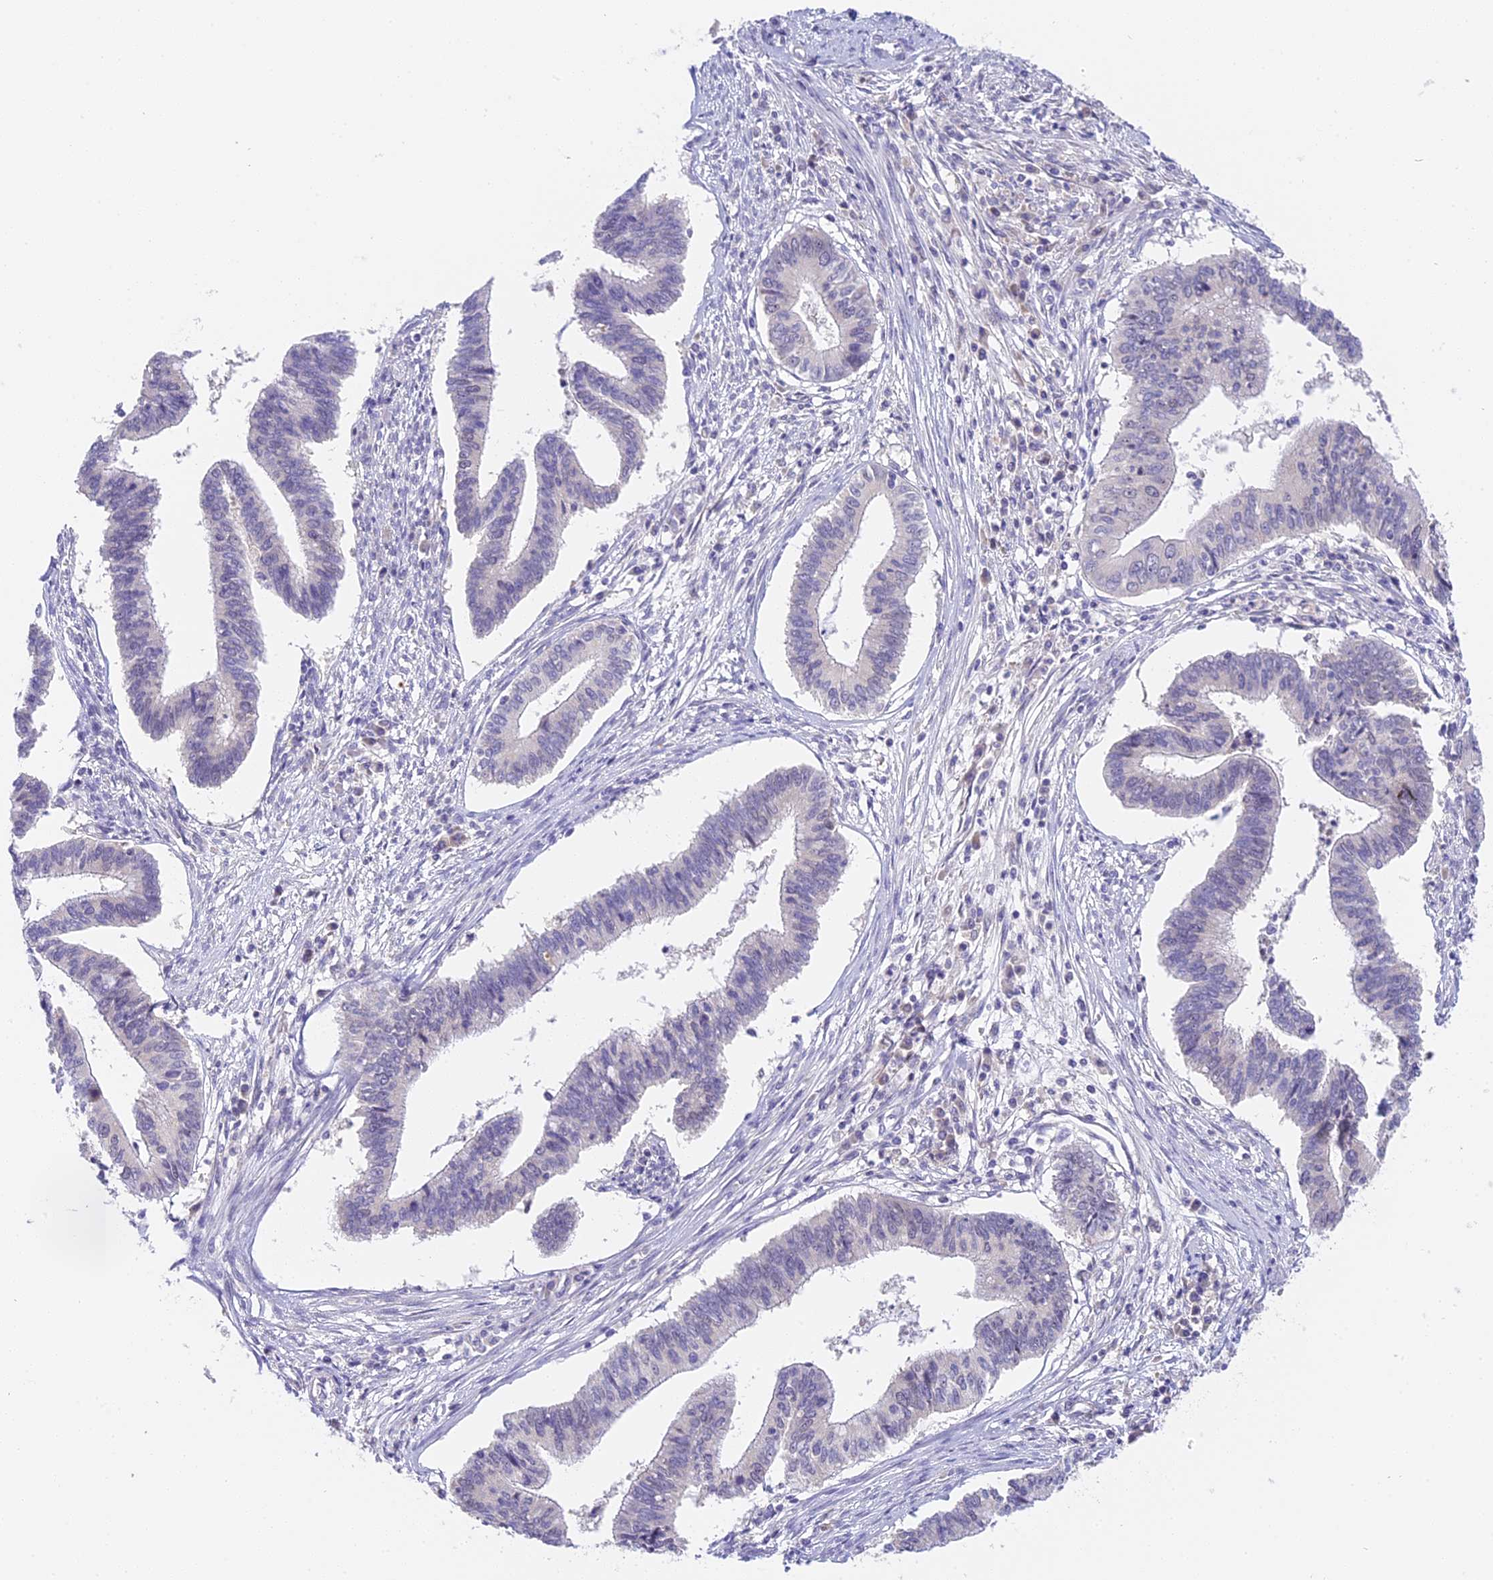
{"staining": {"intensity": "negative", "quantity": "none", "location": "none"}, "tissue": "cervical cancer", "cell_type": "Tumor cells", "image_type": "cancer", "snomed": [{"axis": "morphology", "description": "Adenocarcinoma, NOS"}, {"axis": "topography", "description": "Cervix"}], "caption": "Cervical cancer was stained to show a protein in brown. There is no significant expression in tumor cells.", "gene": "RAD51", "patient": {"sex": "female", "age": 36}}